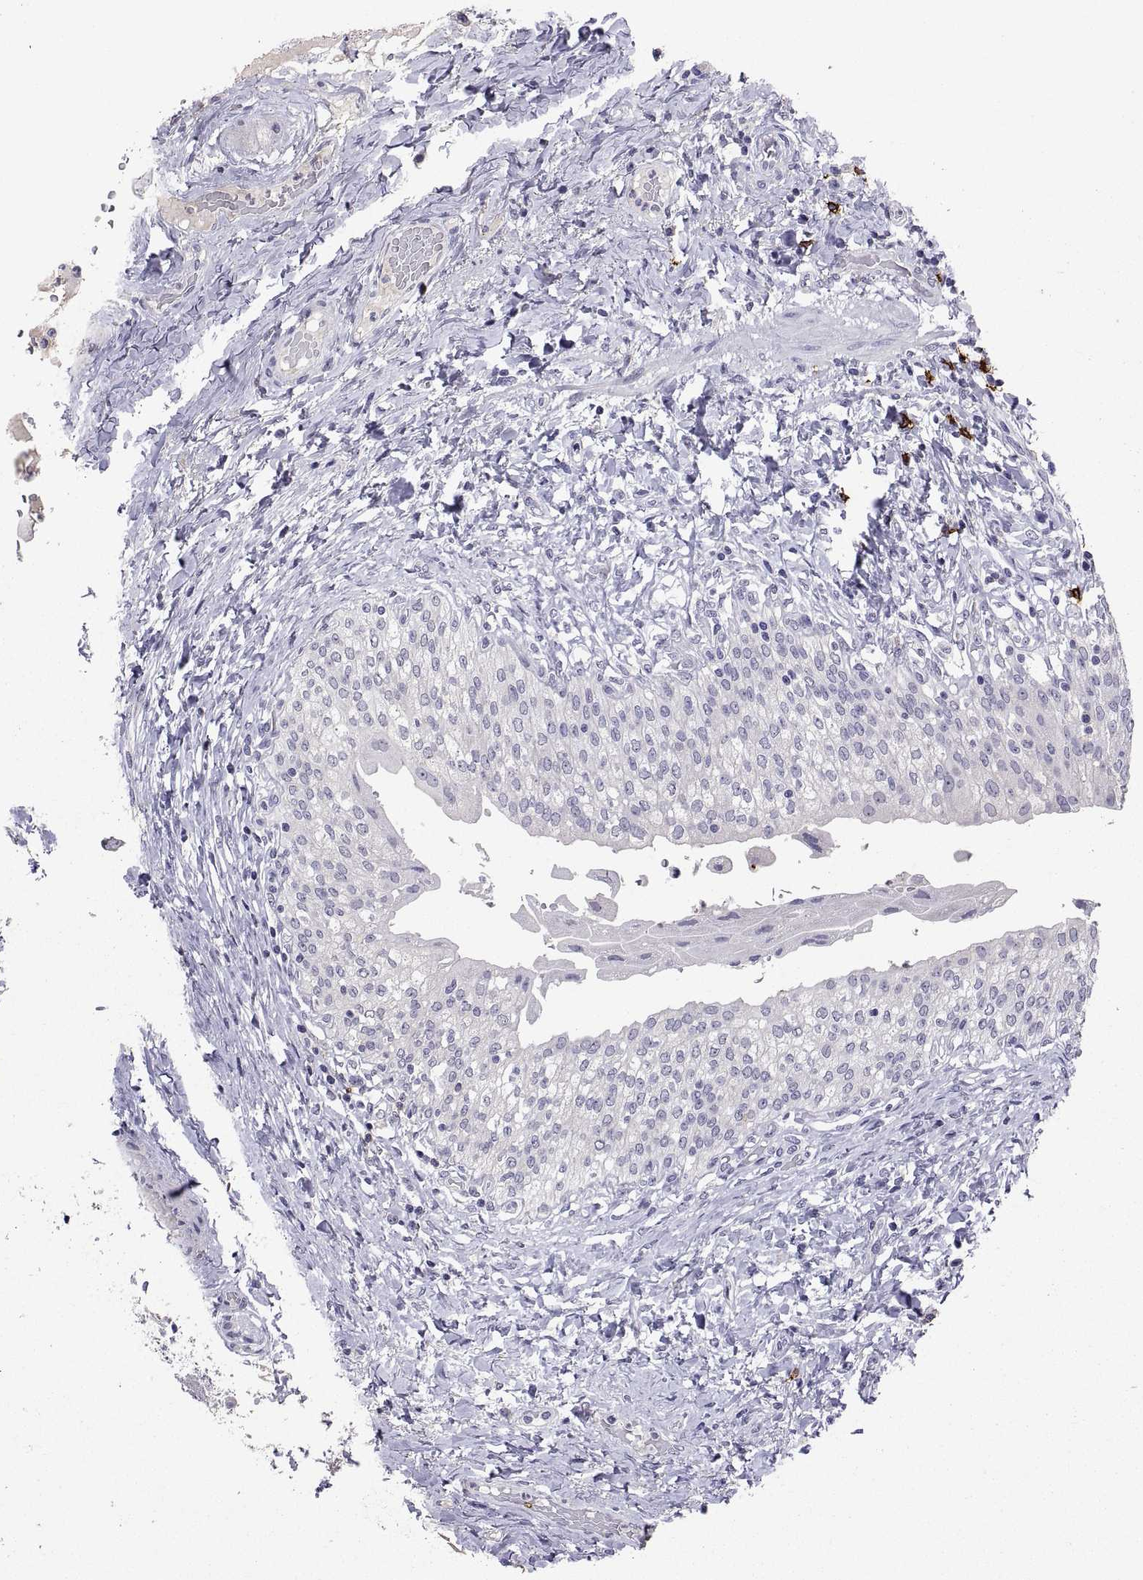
{"staining": {"intensity": "negative", "quantity": "none", "location": "none"}, "tissue": "urinary bladder", "cell_type": "Urothelial cells", "image_type": "normal", "snomed": [{"axis": "morphology", "description": "Normal tissue, NOS"}, {"axis": "morphology", "description": "Inflammation, NOS"}, {"axis": "topography", "description": "Urinary bladder"}], "caption": "DAB (3,3'-diaminobenzidine) immunohistochemical staining of unremarkable urinary bladder reveals no significant staining in urothelial cells.", "gene": "MS4A1", "patient": {"sex": "male", "age": 64}}